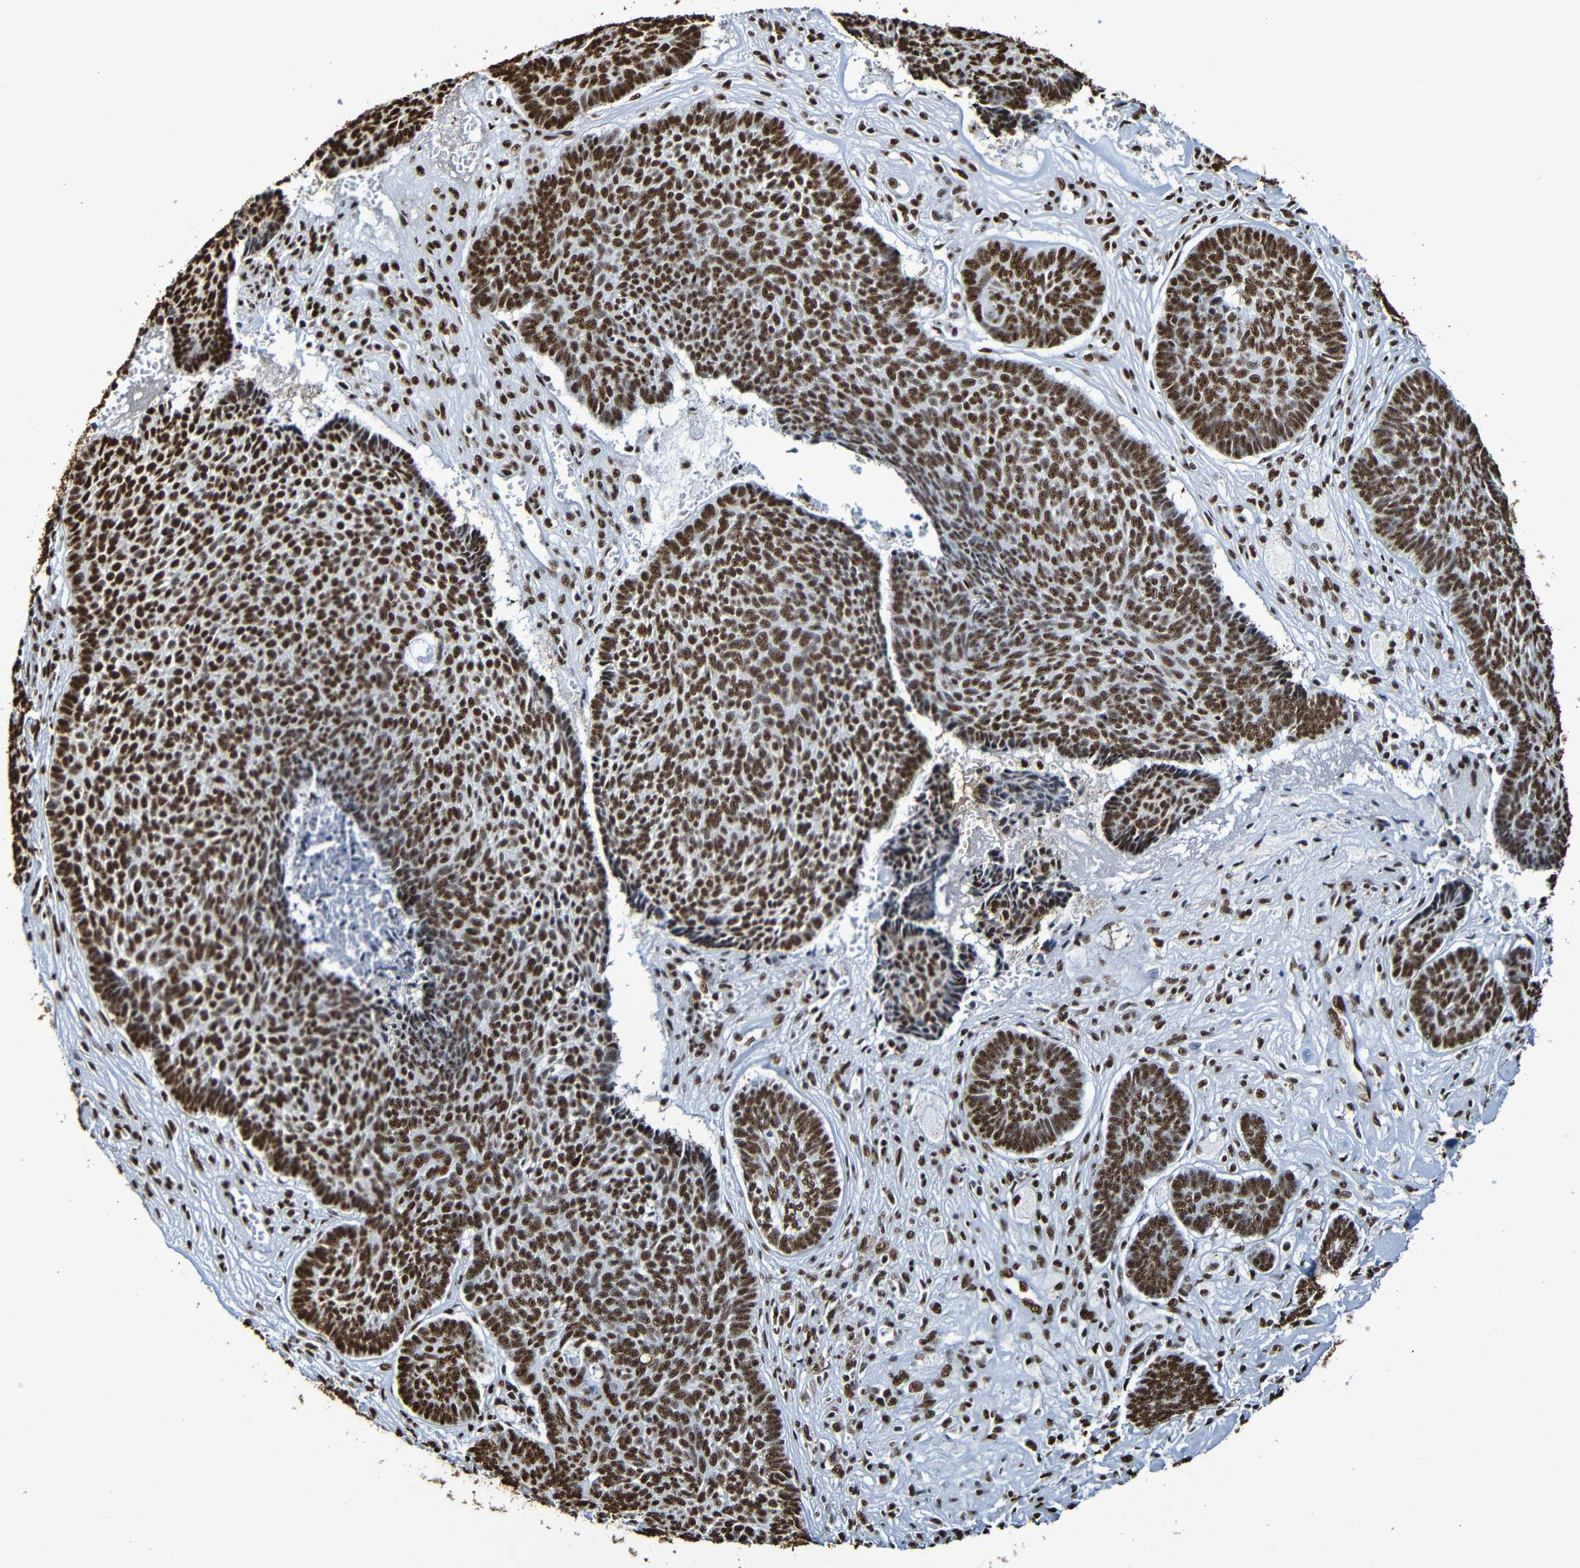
{"staining": {"intensity": "strong", "quantity": ">75%", "location": "nuclear"}, "tissue": "skin cancer", "cell_type": "Tumor cells", "image_type": "cancer", "snomed": [{"axis": "morphology", "description": "Basal cell carcinoma"}, {"axis": "topography", "description": "Skin"}], "caption": "Strong nuclear staining for a protein is present in about >75% of tumor cells of basal cell carcinoma (skin) using immunohistochemistry (IHC).", "gene": "SRSF3", "patient": {"sex": "male", "age": 84}}